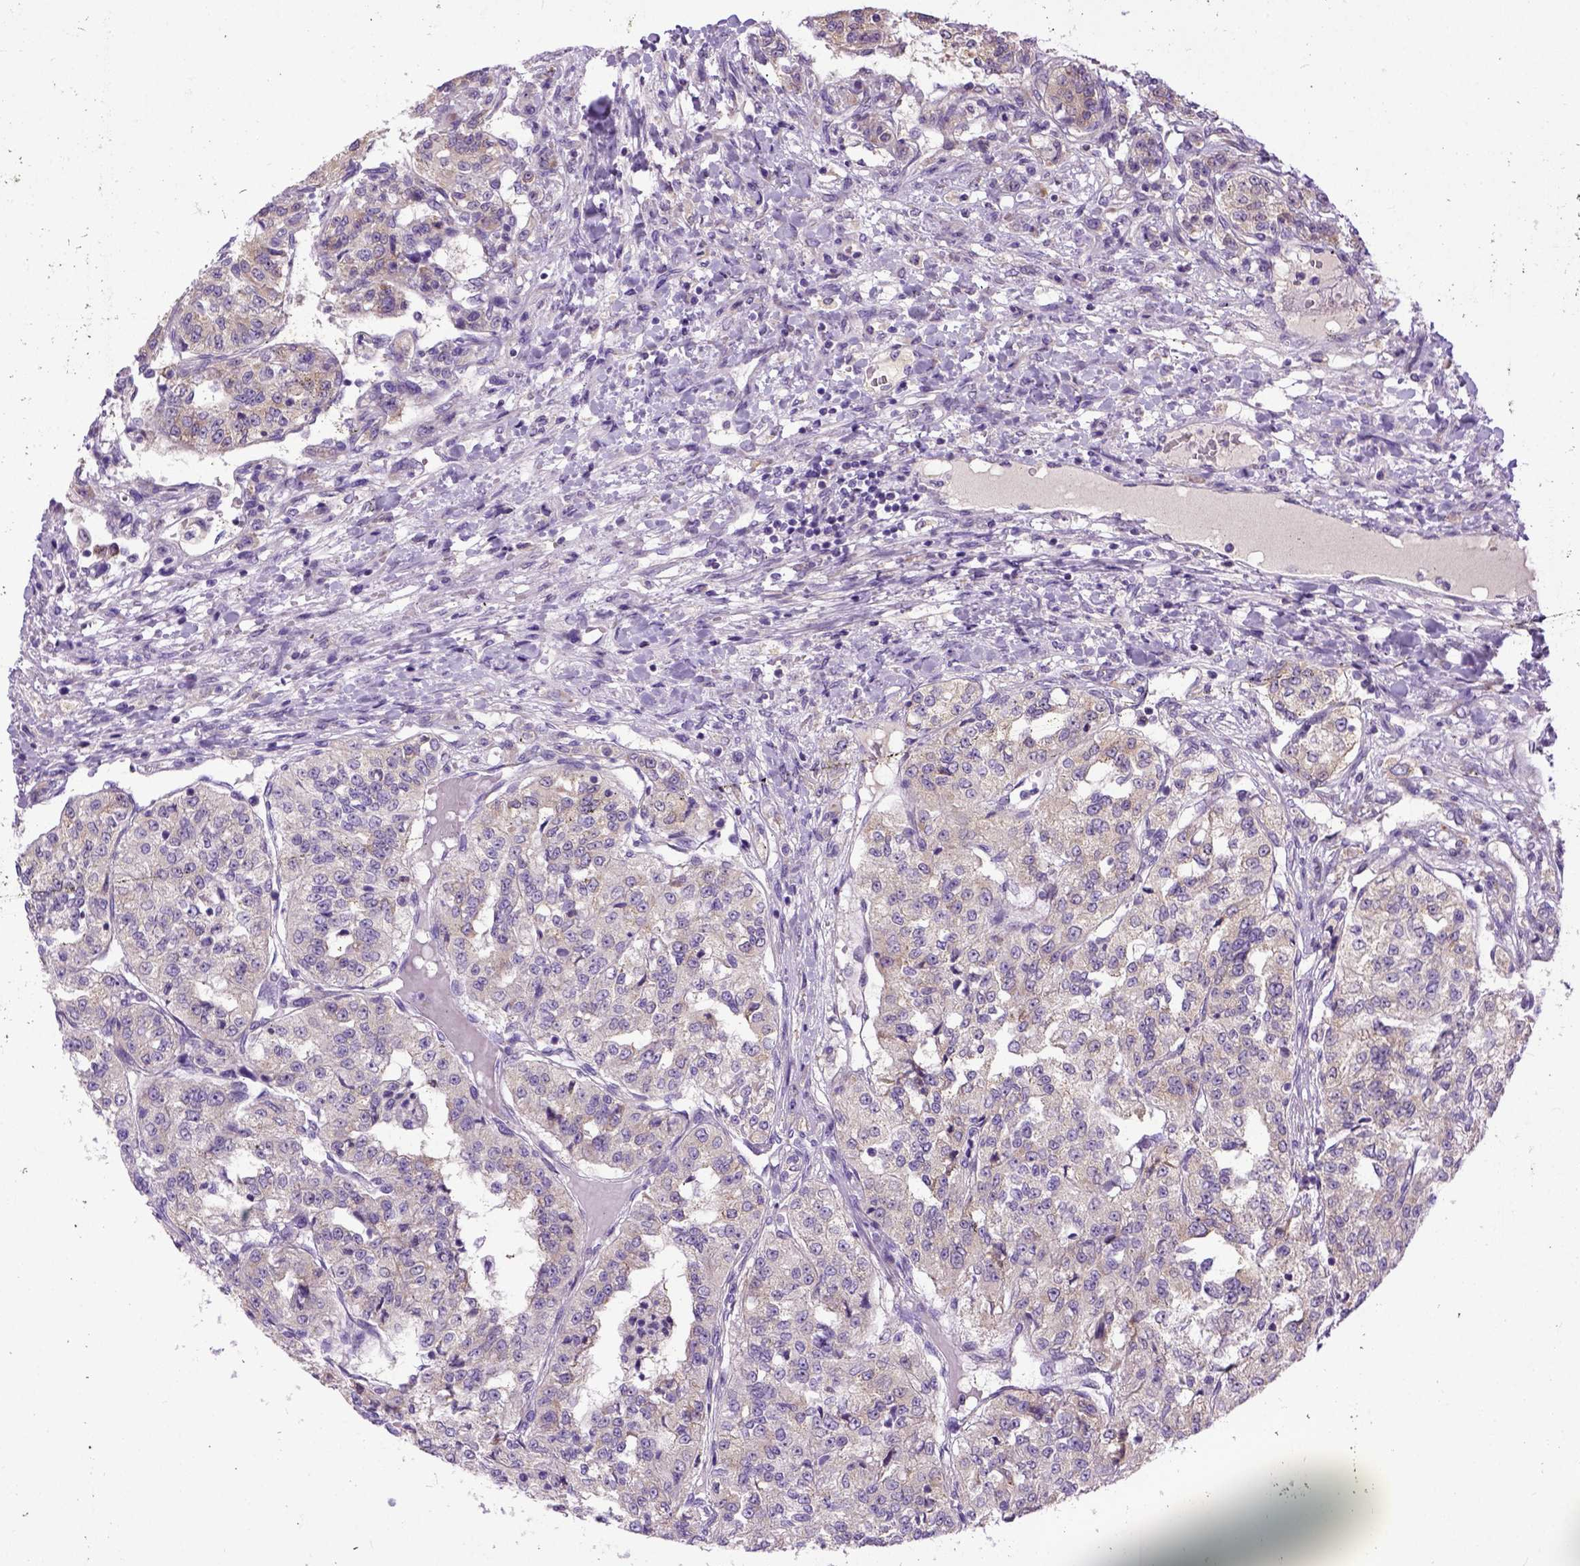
{"staining": {"intensity": "weak", "quantity": "25%-75%", "location": "cytoplasmic/membranous"}, "tissue": "renal cancer", "cell_type": "Tumor cells", "image_type": "cancer", "snomed": [{"axis": "morphology", "description": "Adenocarcinoma, NOS"}, {"axis": "topography", "description": "Kidney"}], "caption": "Weak cytoplasmic/membranous protein staining is seen in about 25%-75% of tumor cells in adenocarcinoma (renal). The staining was performed using DAB, with brown indicating positive protein expression. Nuclei are stained blue with hematoxylin.", "gene": "NEK5", "patient": {"sex": "female", "age": 63}}